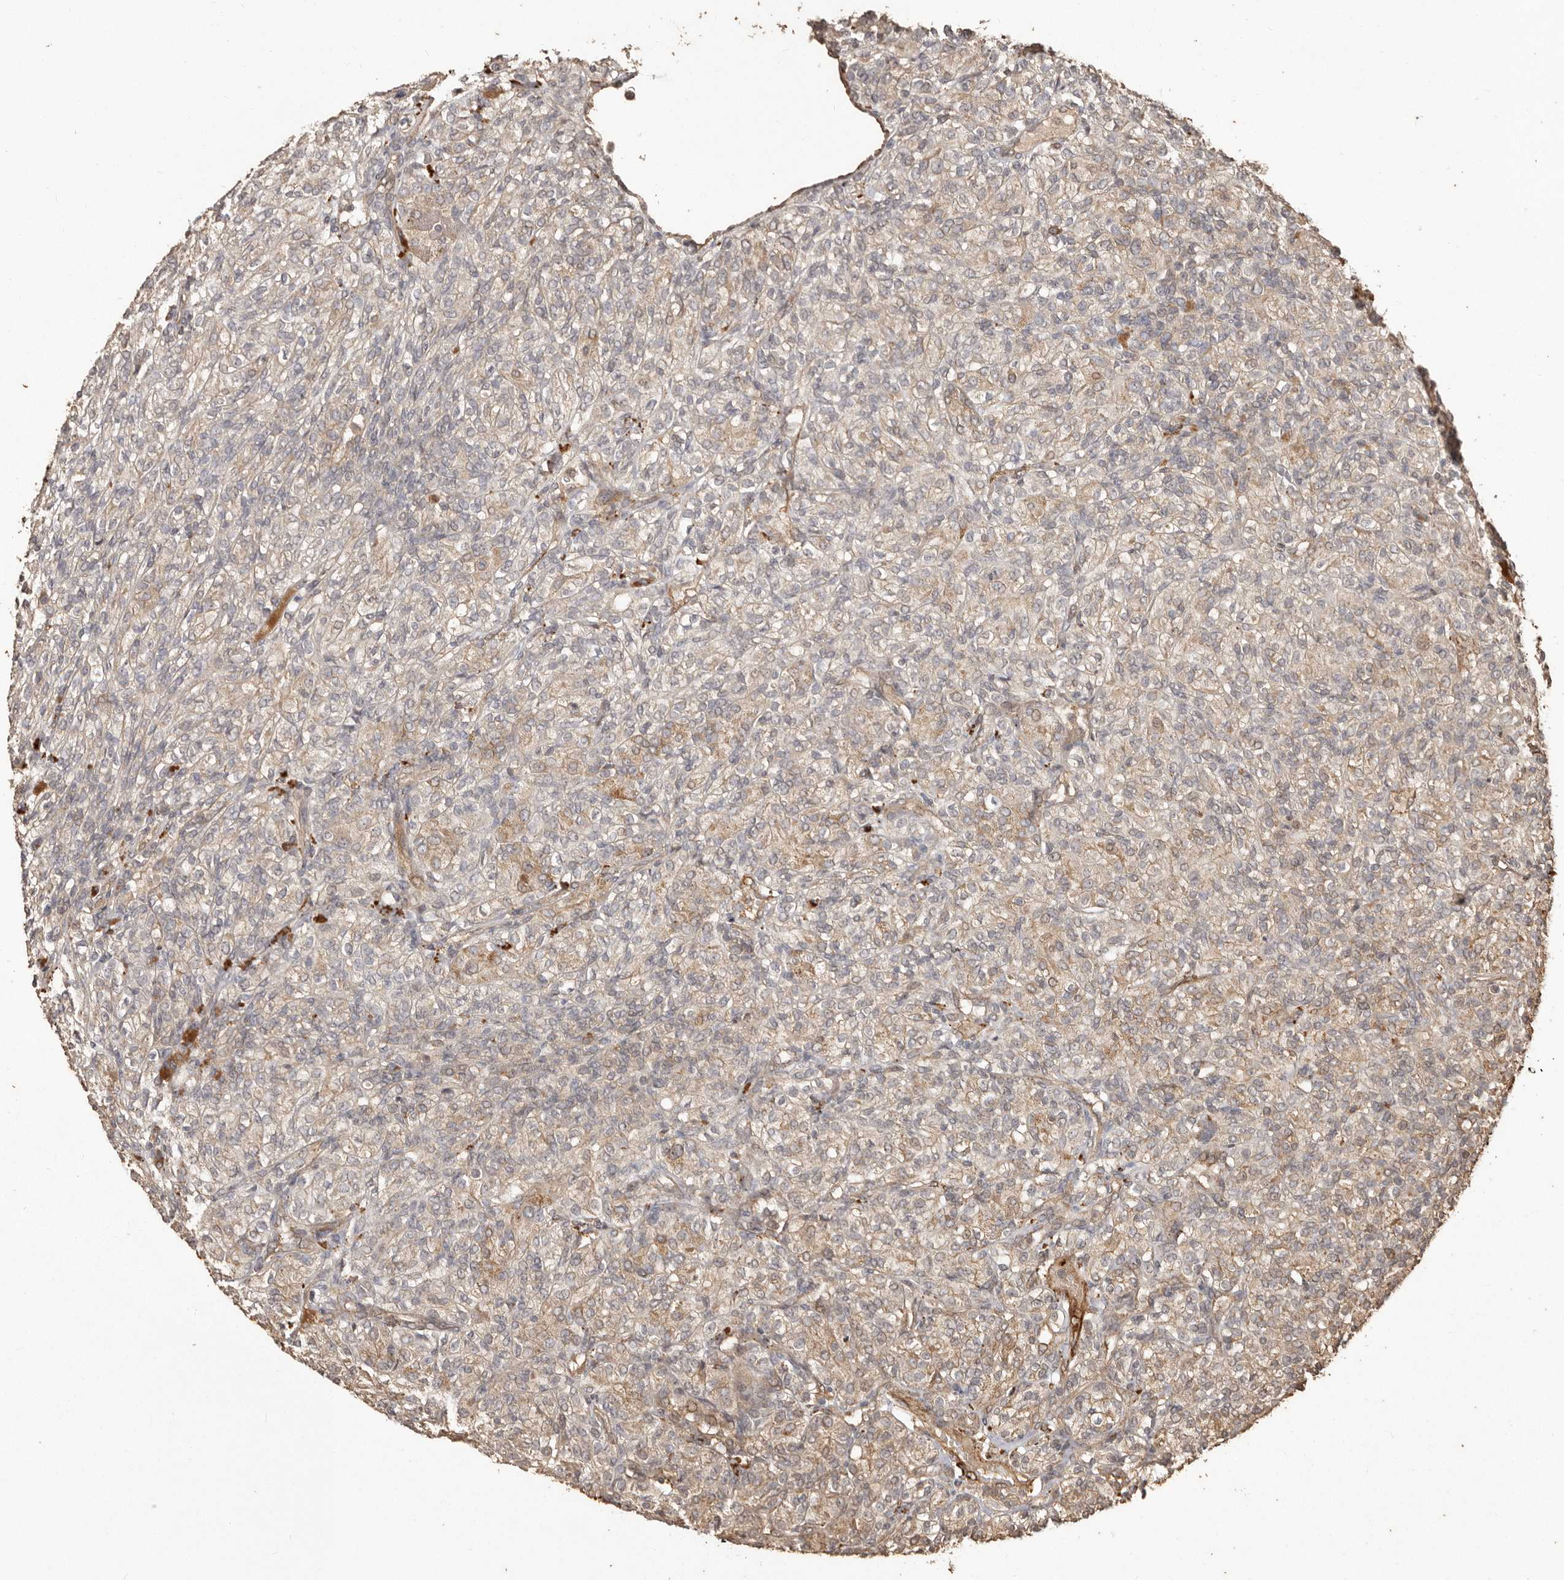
{"staining": {"intensity": "weak", "quantity": "25%-75%", "location": "cytoplasmic/membranous"}, "tissue": "renal cancer", "cell_type": "Tumor cells", "image_type": "cancer", "snomed": [{"axis": "morphology", "description": "Adenocarcinoma, NOS"}, {"axis": "topography", "description": "Kidney"}], "caption": "An image of adenocarcinoma (renal) stained for a protein demonstrates weak cytoplasmic/membranous brown staining in tumor cells.", "gene": "NUP43", "patient": {"sex": "male", "age": 77}}